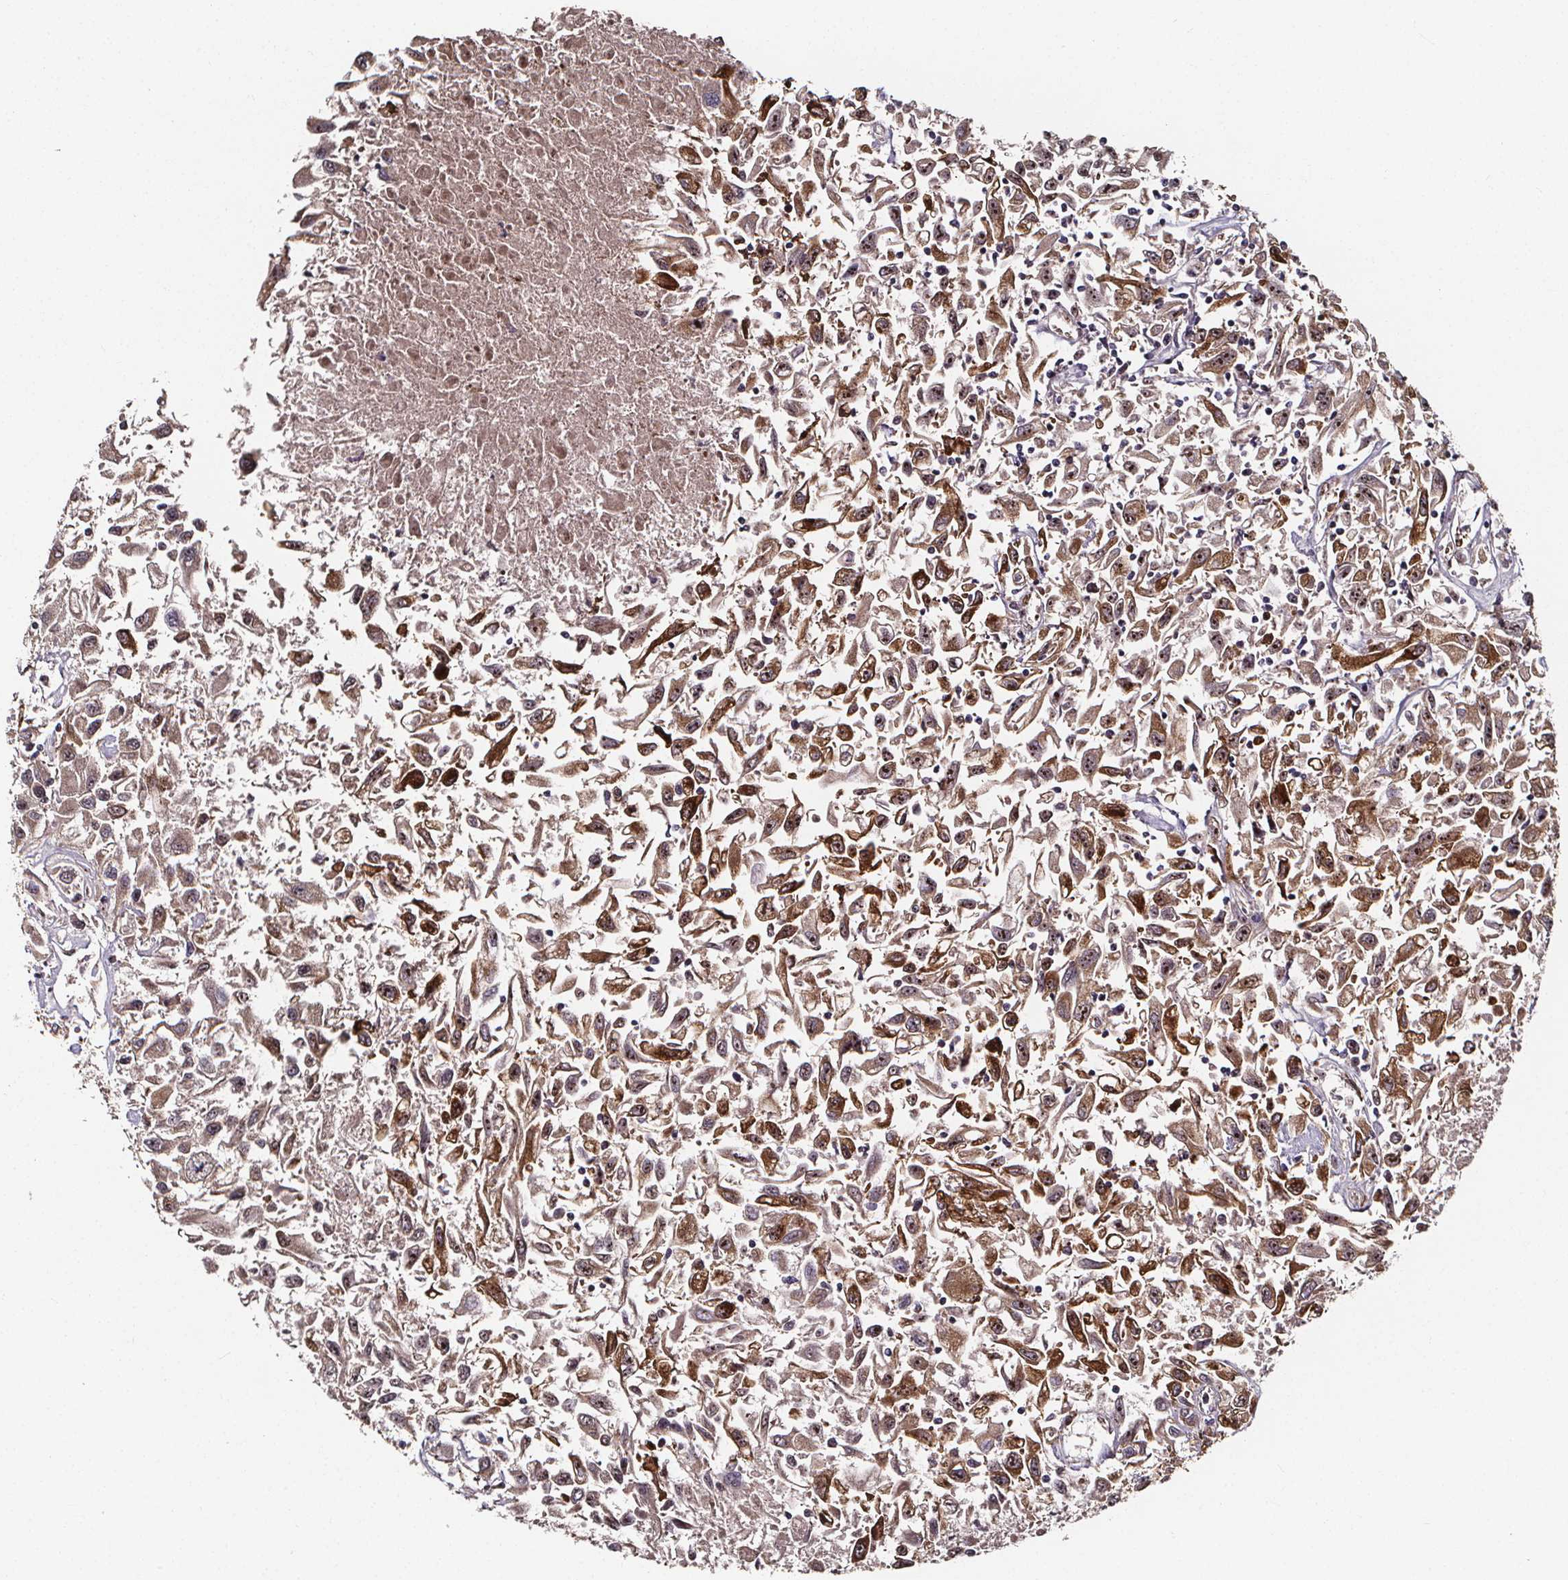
{"staining": {"intensity": "moderate", "quantity": "25%-75%", "location": "cytoplasmic/membranous,nuclear"}, "tissue": "renal cancer", "cell_type": "Tumor cells", "image_type": "cancer", "snomed": [{"axis": "morphology", "description": "Adenocarcinoma, NOS"}, {"axis": "topography", "description": "Kidney"}], "caption": "Immunohistochemical staining of renal adenocarcinoma reveals medium levels of moderate cytoplasmic/membranous and nuclear staining in about 25%-75% of tumor cells. The protein of interest is stained brown, and the nuclei are stained in blue (DAB (3,3'-diaminobenzidine) IHC with brightfield microscopy, high magnification).", "gene": "AEBP1", "patient": {"sex": "female", "age": 76}}